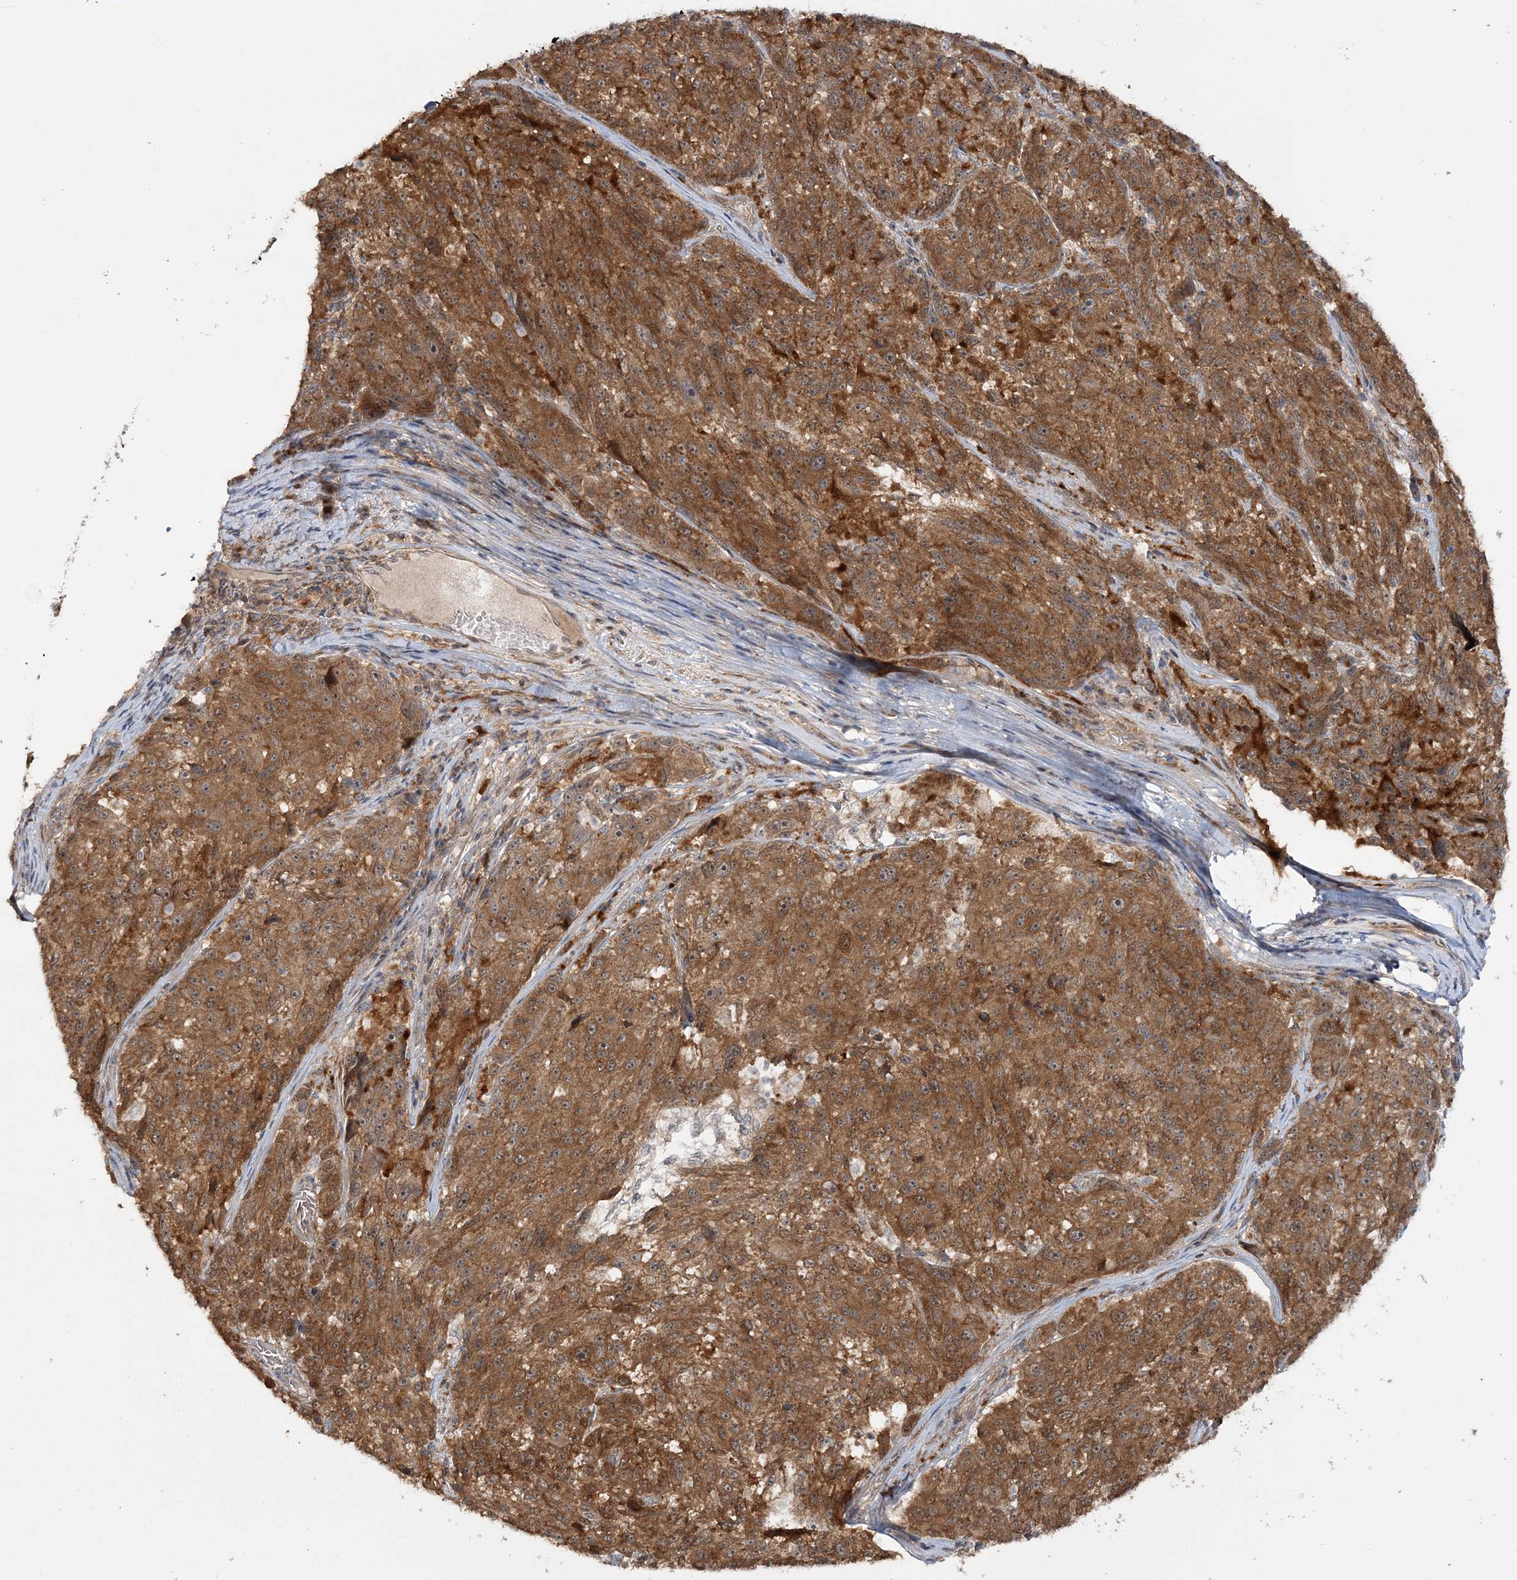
{"staining": {"intensity": "moderate", "quantity": ">75%", "location": "cytoplasmic/membranous"}, "tissue": "melanoma", "cell_type": "Tumor cells", "image_type": "cancer", "snomed": [{"axis": "morphology", "description": "Malignant melanoma, NOS"}, {"axis": "topography", "description": "Skin"}], "caption": "Protein expression by immunohistochemistry exhibits moderate cytoplasmic/membranous positivity in approximately >75% of tumor cells in melanoma.", "gene": "MOCS2", "patient": {"sex": "male", "age": 53}}